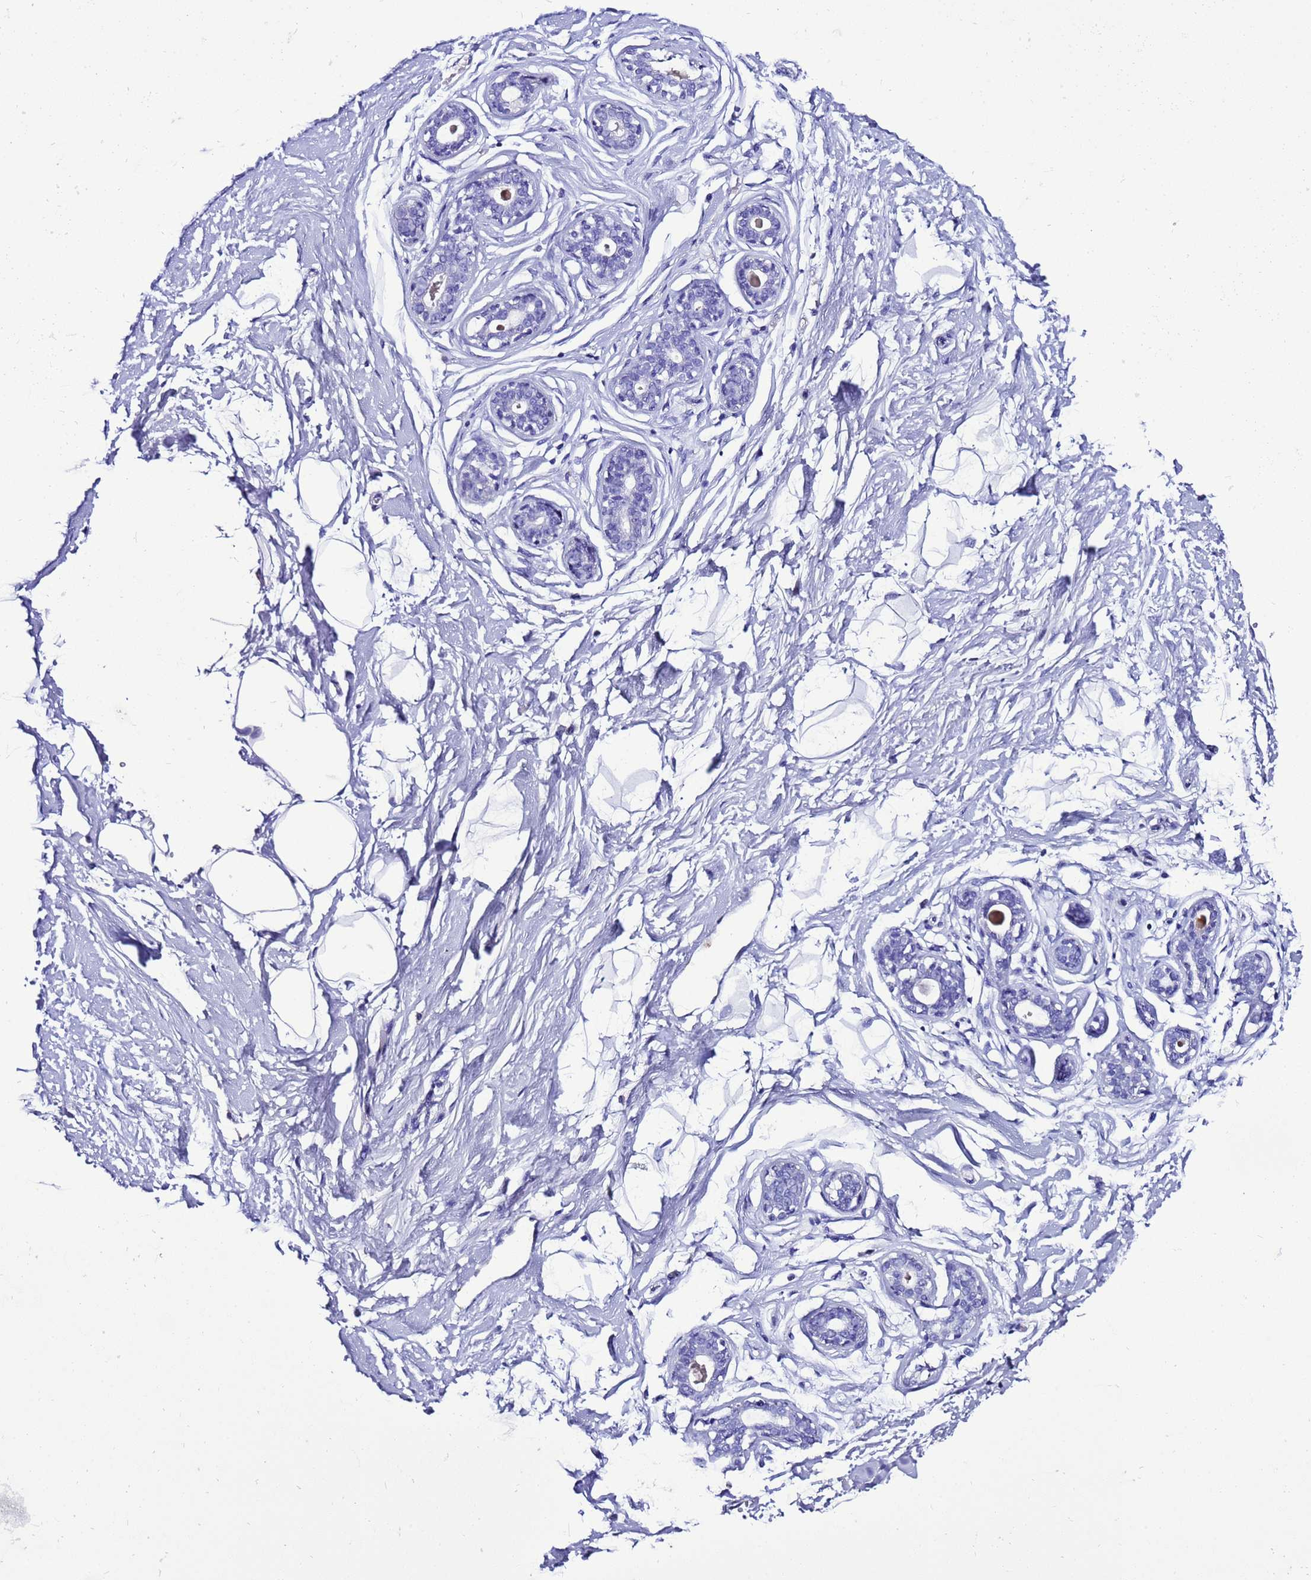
{"staining": {"intensity": "negative", "quantity": "none", "location": "none"}, "tissue": "breast", "cell_type": "Adipocytes", "image_type": "normal", "snomed": [{"axis": "morphology", "description": "Normal tissue, NOS"}, {"axis": "morphology", "description": "Adenoma, NOS"}, {"axis": "topography", "description": "Breast"}], "caption": "This is an immunohistochemistry (IHC) micrograph of benign human breast. There is no expression in adipocytes.", "gene": "BEST2", "patient": {"sex": "female", "age": 23}}